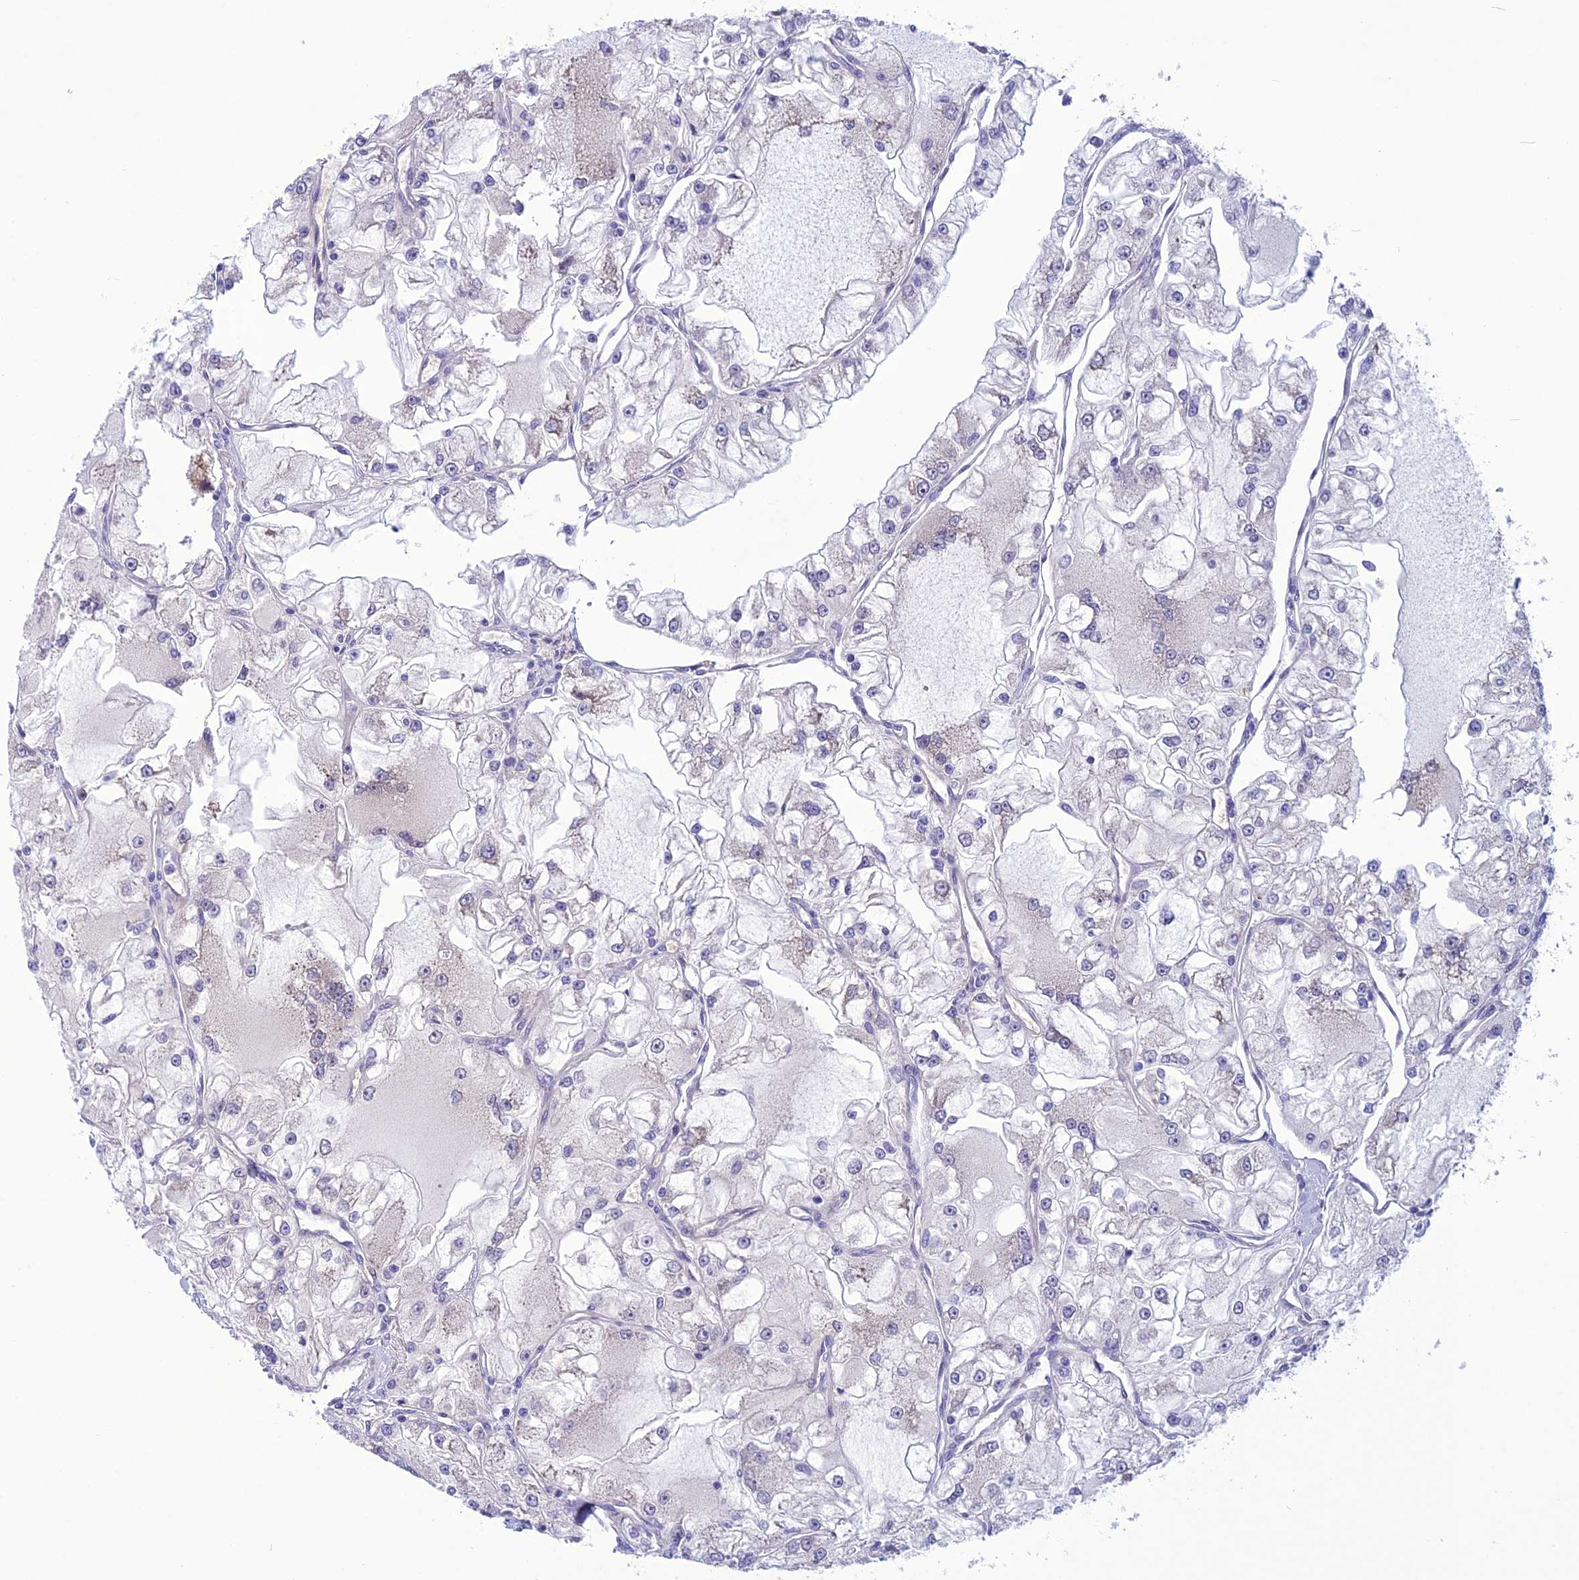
{"staining": {"intensity": "negative", "quantity": "none", "location": "none"}, "tissue": "renal cancer", "cell_type": "Tumor cells", "image_type": "cancer", "snomed": [{"axis": "morphology", "description": "Adenocarcinoma, NOS"}, {"axis": "topography", "description": "Kidney"}], "caption": "This is an IHC micrograph of human renal adenocarcinoma. There is no positivity in tumor cells.", "gene": "PSMF1", "patient": {"sex": "female", "age": 72}}